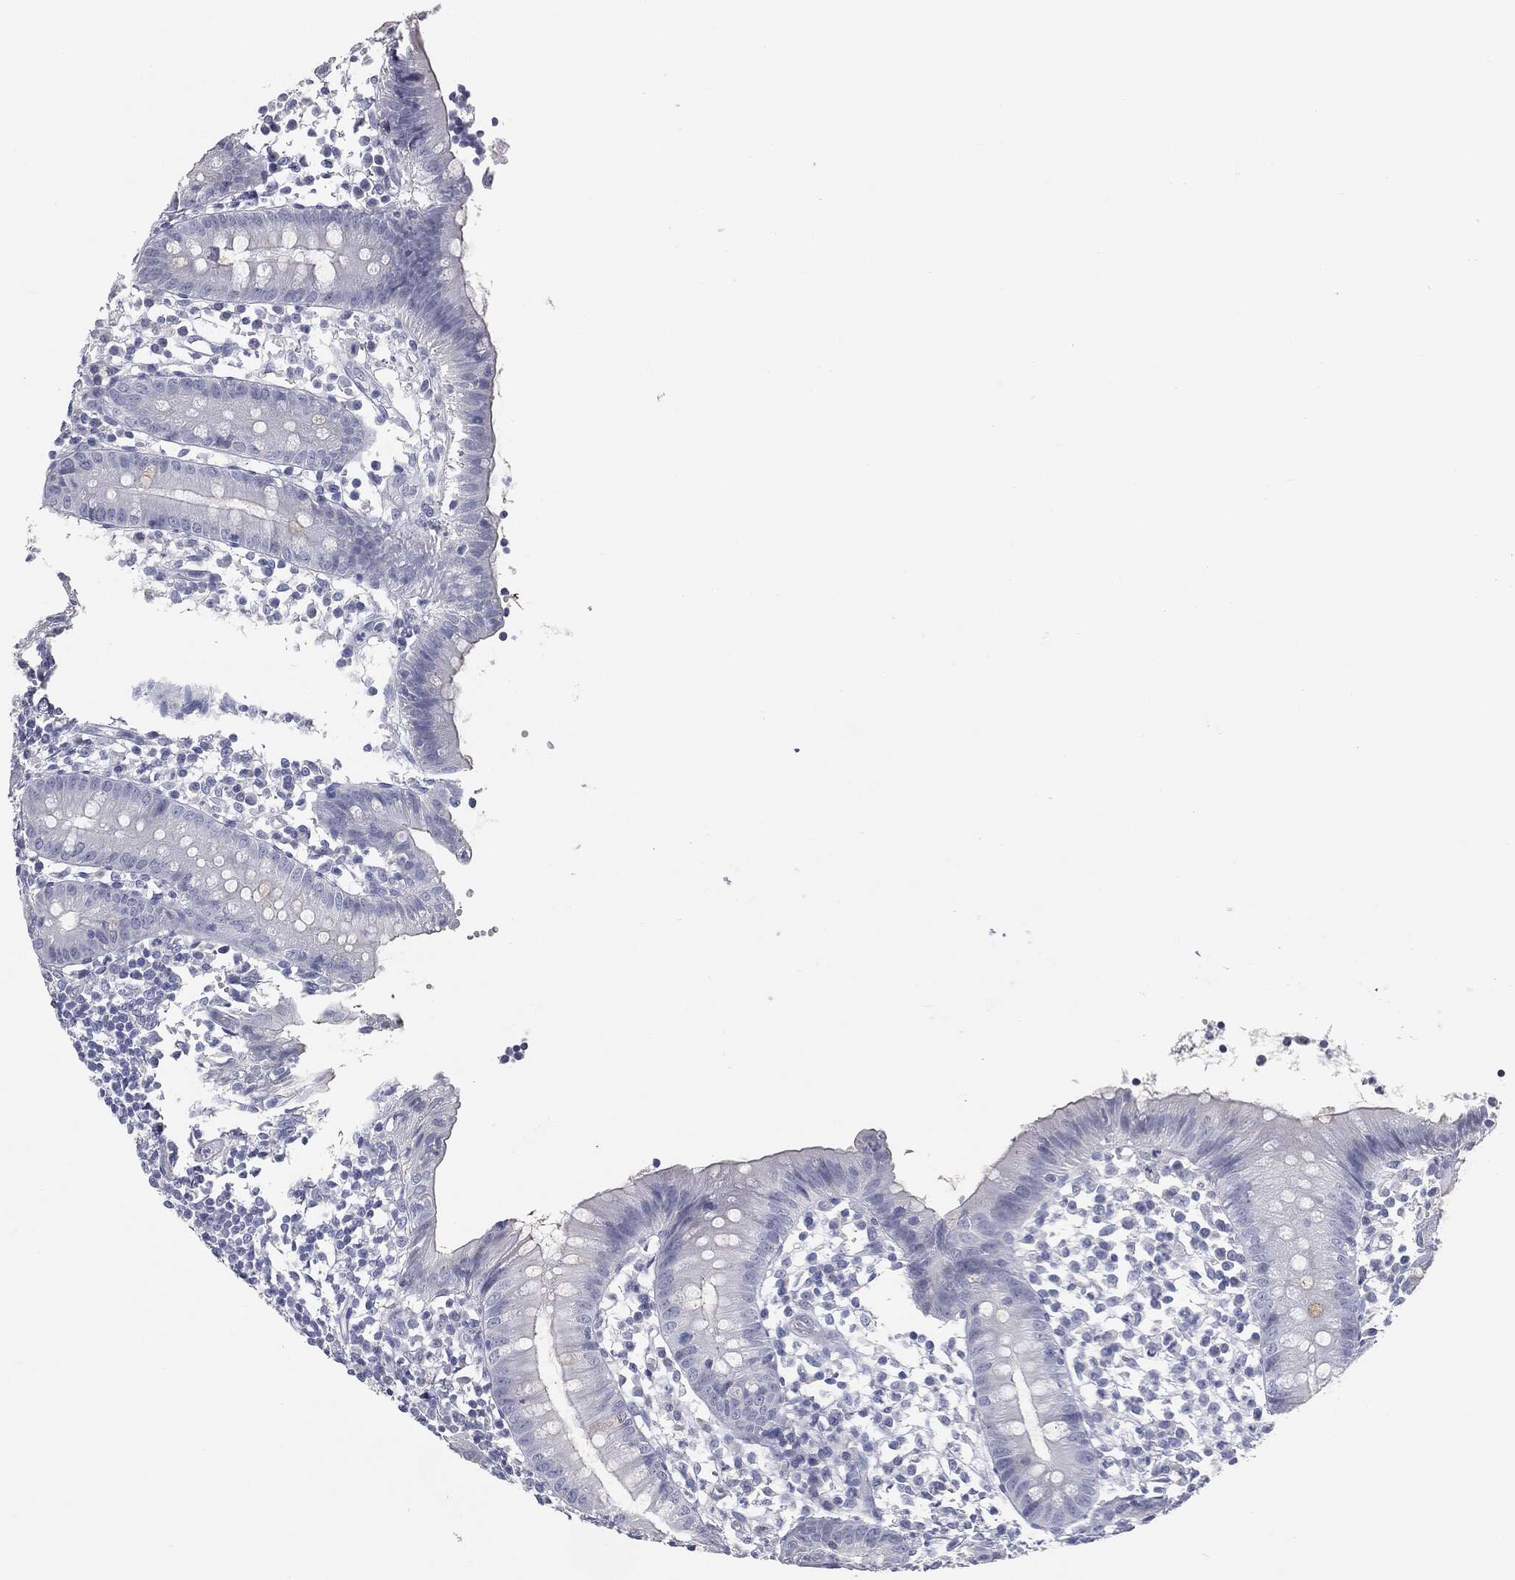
{"staining": {"intensity": "negative", "quantity": "none", "location": "none"}, "tissue": "appendix", "cell_type": "Glandular cells", "image_type": "normal", "snomed": [{"axis": "morphology", "description": "Normal tissue, NOS"}, {"axis": "topography", "description": "Appendix"}], "caption": "IHC image of normal human appendix stained for a protein (brown), which exhibits no positivity in glandular cells.", "gene": "MUC5AC", "patient": {"sex": "female", "age": 40}}